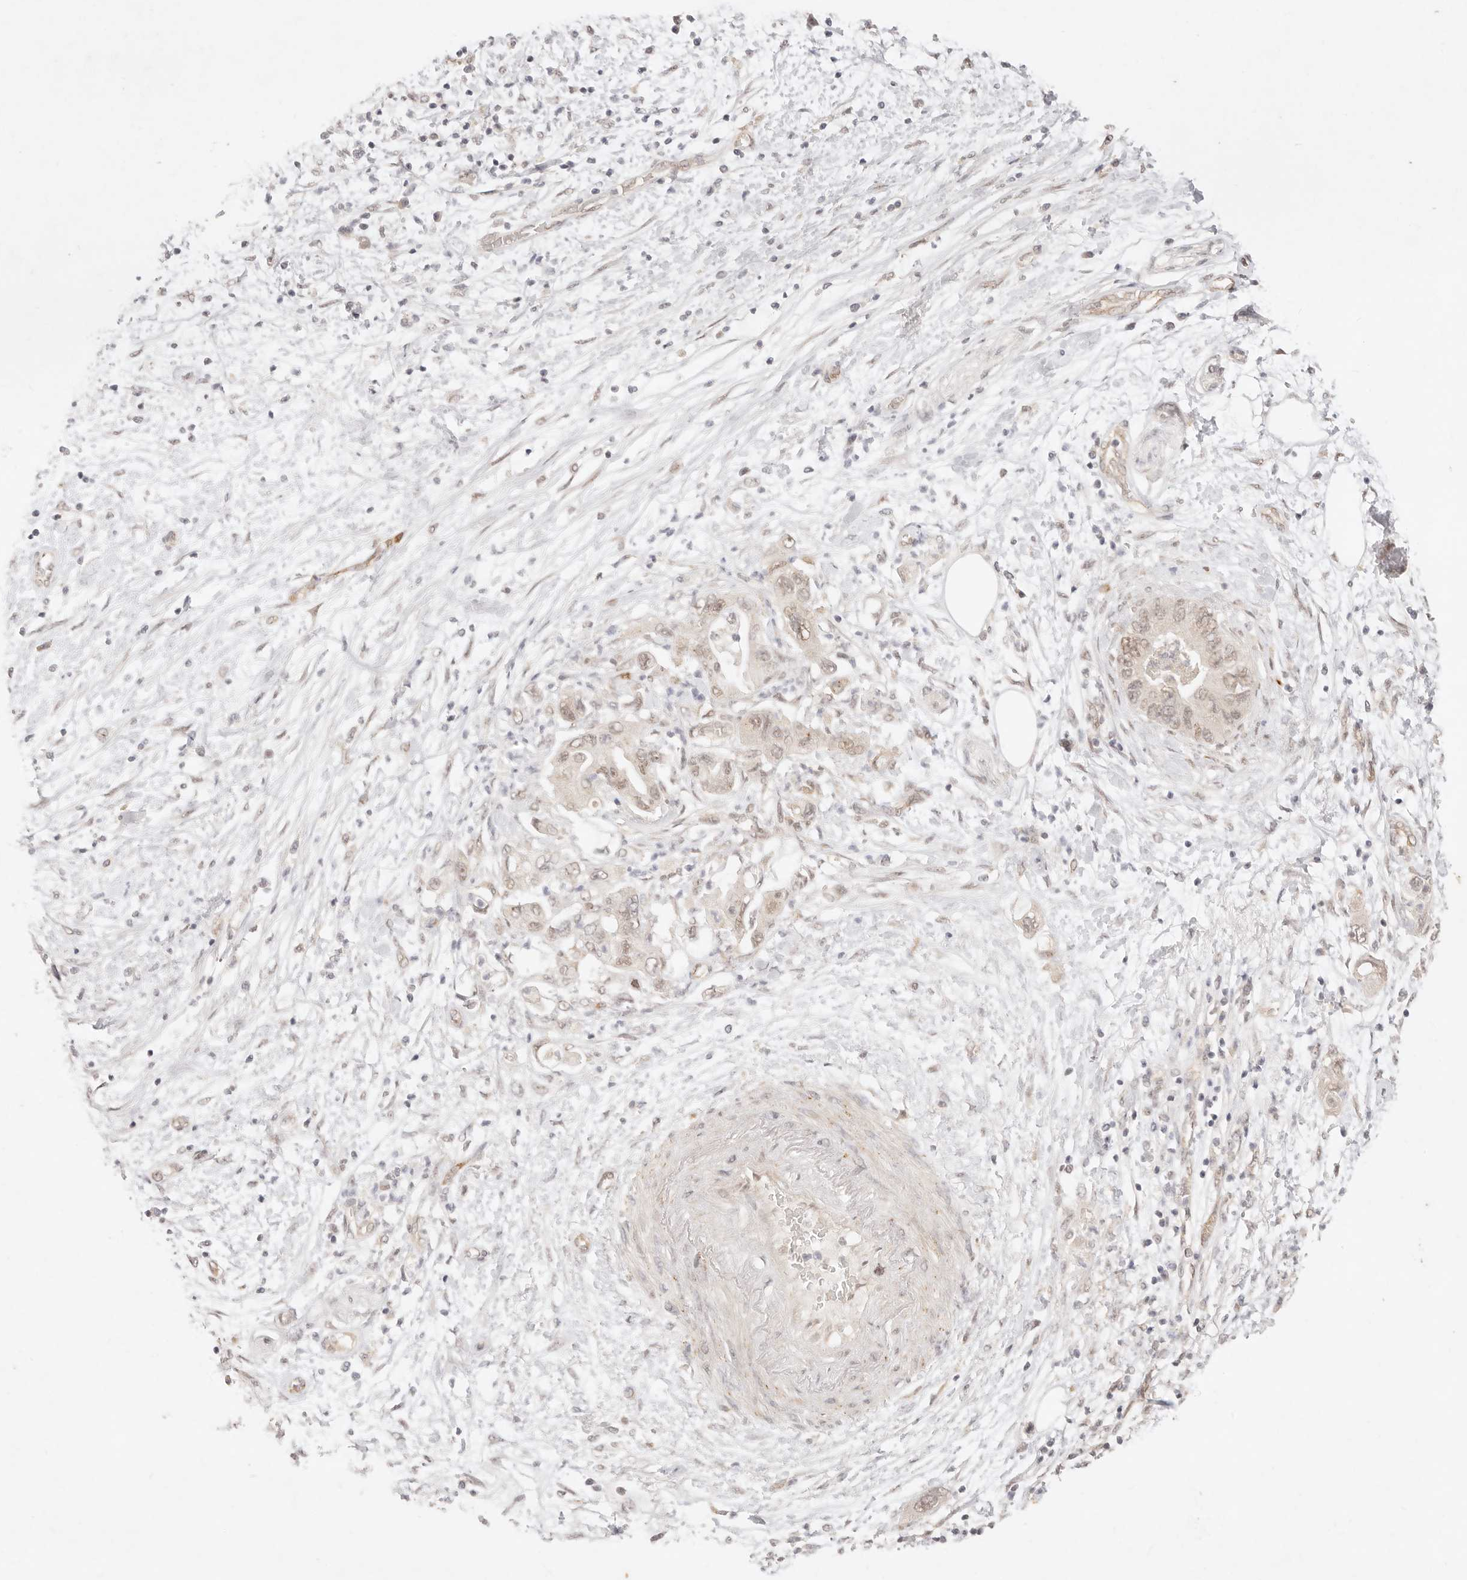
{"staining": {"intensity": "weak", "quantity": "25%-75%", "location": "nuclear"}, "tissue": "pancreatic cancer", "cell_type": "Tumor cells", "image_type": "cancer", "snomed": [{"axis": "morphology", "description": "Adenocarcinoma, NOS"}, {"axis": "topography", "description": "Pancreas"}], "caption": "DAB immunohistochemical staining of pancreatic adenocarcinoma demonstrates weak nuclear protein expression in approximately 25%-75% of tumor cells.", "gene": "GPR156", "patient": {"sex": "female", "age": 73}}